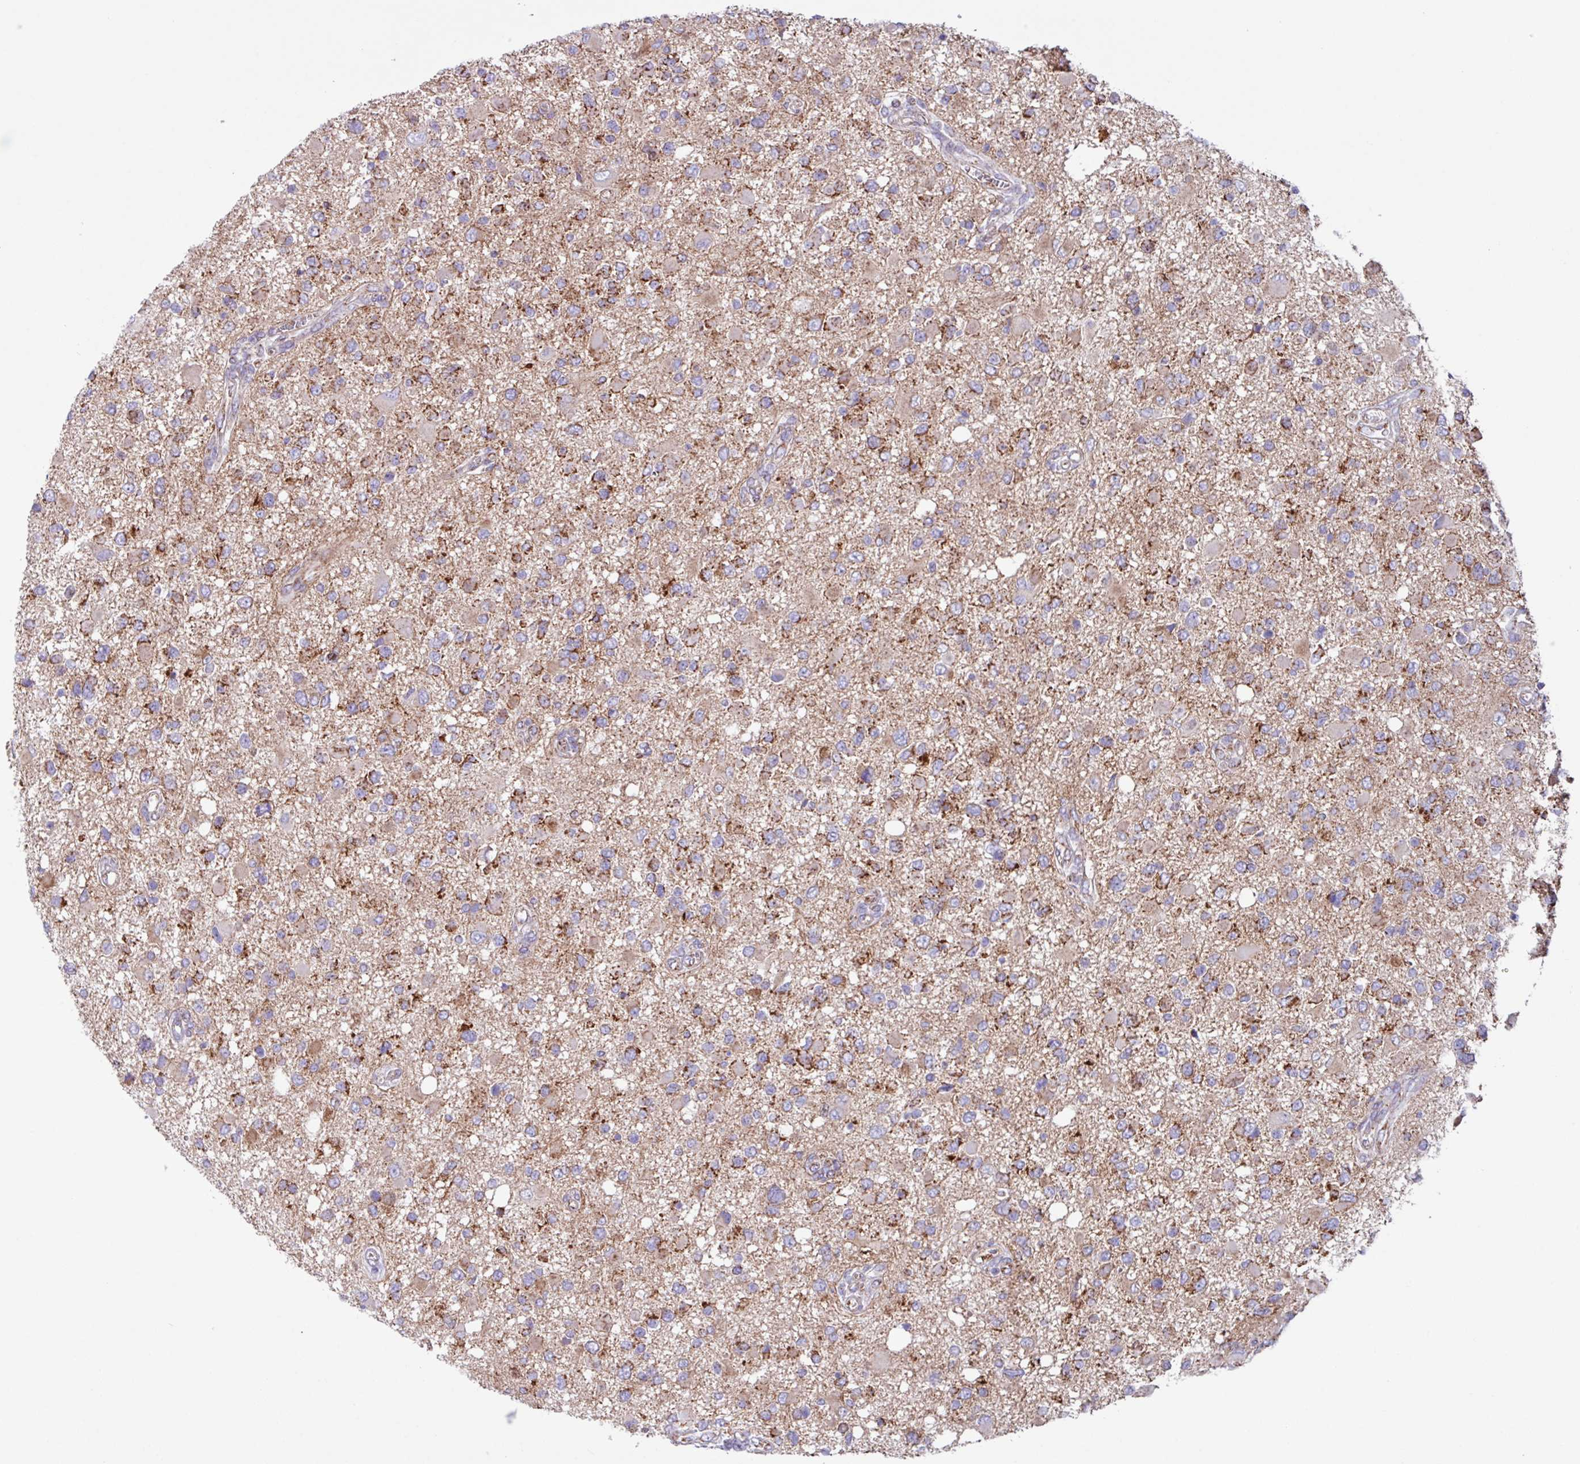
{"staining": {"intensity": "moderate", "quantity": "25%-75%", "location": "cytoplasmic/membranous"}, "tissue": "glioma", "cell_type": "Tumor cells", "image_type": "cancer", "snomed": [{"axis": "morphology", "description": "Glioma, malignant, High grade"}, {"axis": "topography", "description": "Brain"}], "caption": "DAB immunohistochemical staining of malignant high-grade glioma displays moderate cytoplasmic/membranous protein staining in about 25%-75% of tumor cells.", "gene": "OTULIN", "patient": {"sex": "male", "age": 53}}